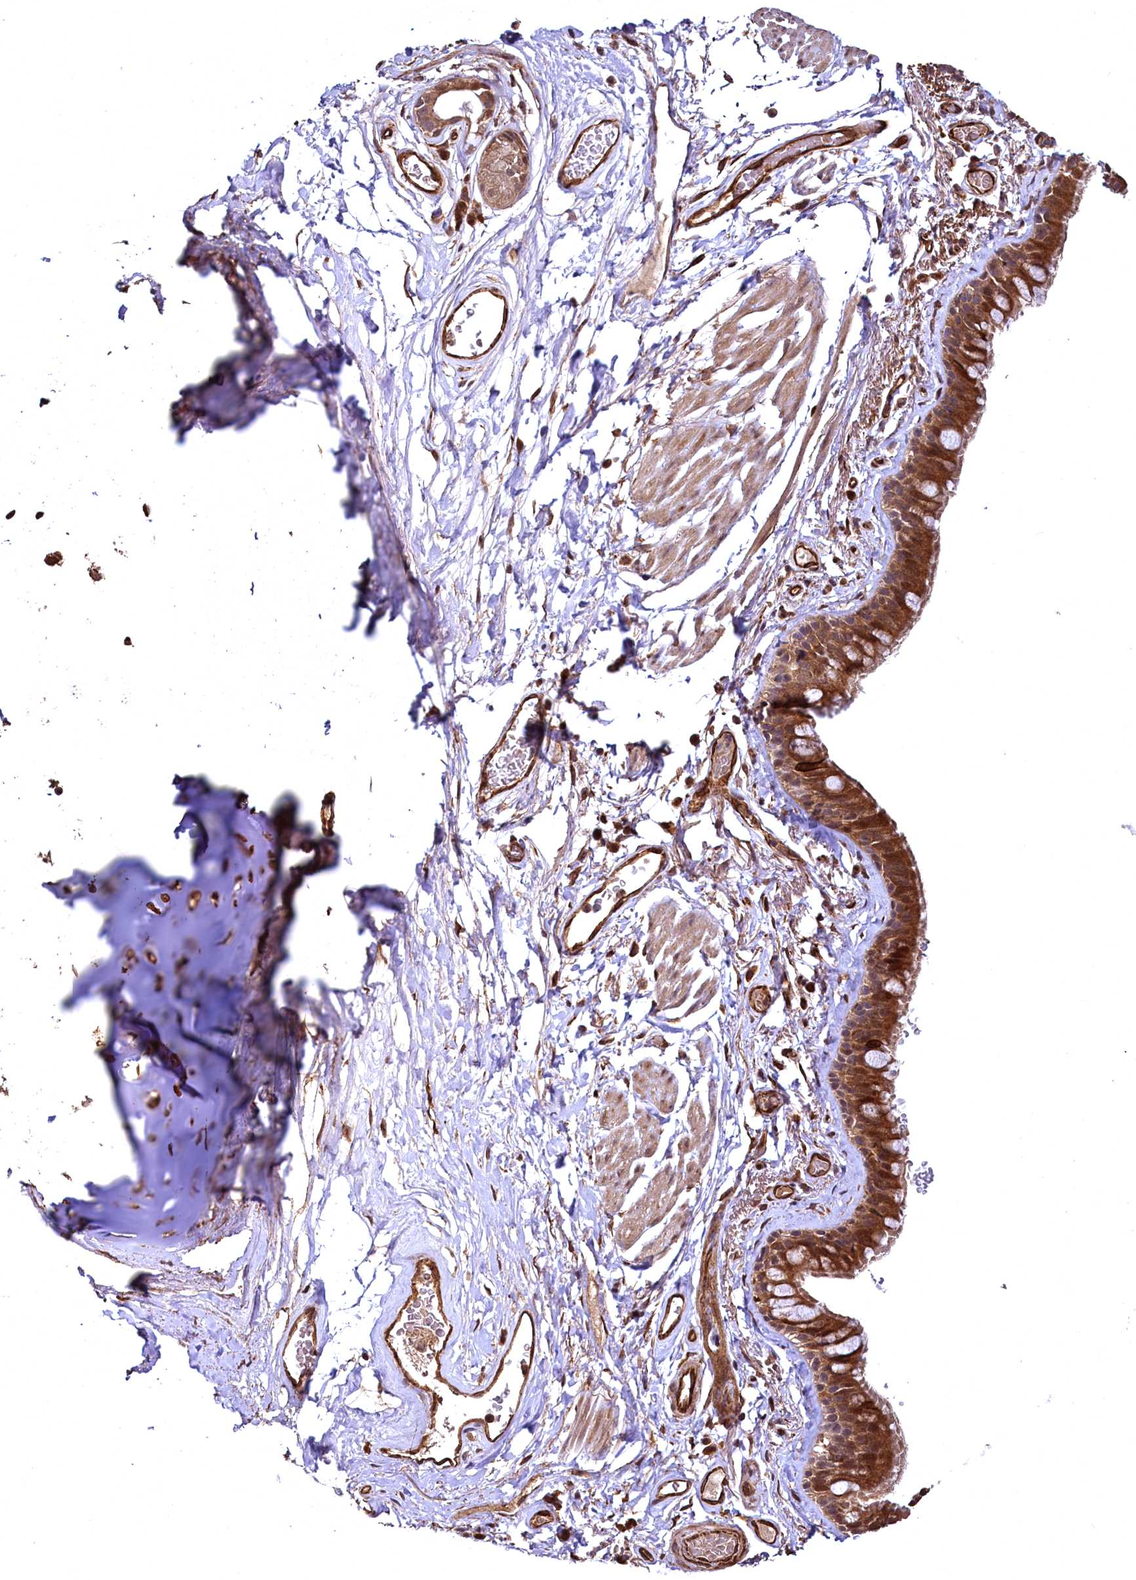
{"staining": {"intensity": "strong", "quantity": ">75%", "location": "cytoplasmic/membranous"}, "tissue": "bronchus", "cell_type": "Respiratory epithelial cells", "image_type": "normal", "snomed": [{"axis": "morphology", "description": "Normal tissue, NOS"}, {"axis": "topography", "description": "Cartilage tissue"}], "caption": "Protein staining shows strong cytoplasmic/membranous positivity in approximately >75% of respiratory epithelial cells in benign bronchus.", "gene": "TBCEL", "patient": {"sex": "male", "age": 63}}